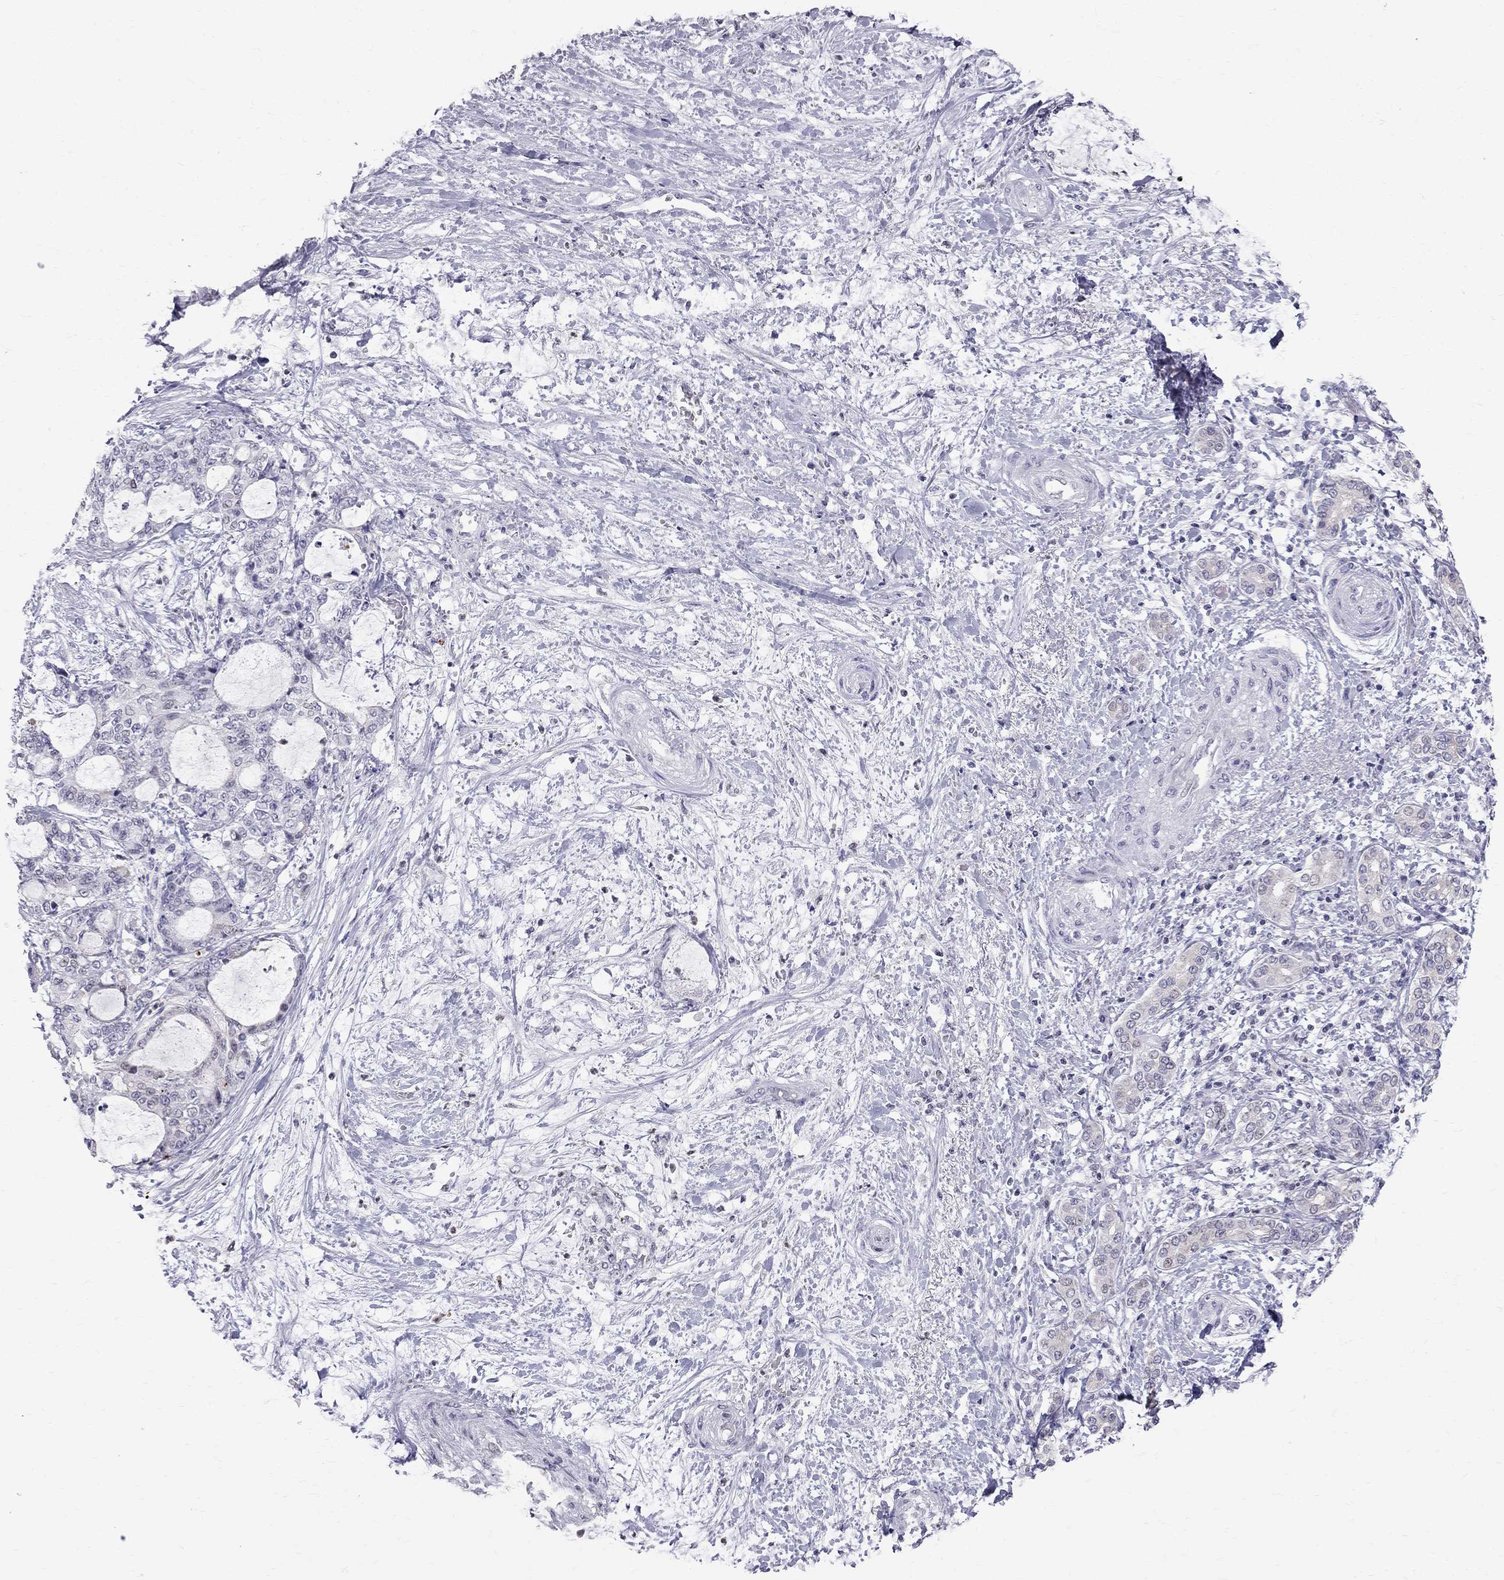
{"staining": {"intensity": "negative", "quantity": "none", "location": "none"}, "tissue": "liver cancer", "cell_type": "Tumor cells", "image_type": "cancer", "snomed": [{"axis": "morphology", "description": "Normal tissue, NOS"}, {"axis": "morphology", "description": "Cholangiocarcinoma"}, {"axis": "topography", "description": "Liver"}, {"axis": "topography", "description": "Peripheral nerve tissue"}], "caption": "Tumor cells are negative for brown protein staining in liver cholangiocarcinoma. Brightfield microscopy of IHC stained with DAB (brown) and hematoxylin (blue), captured at high magnification.", "gene": "MUC15", "patient": {"sex": "female", "age": 73}}